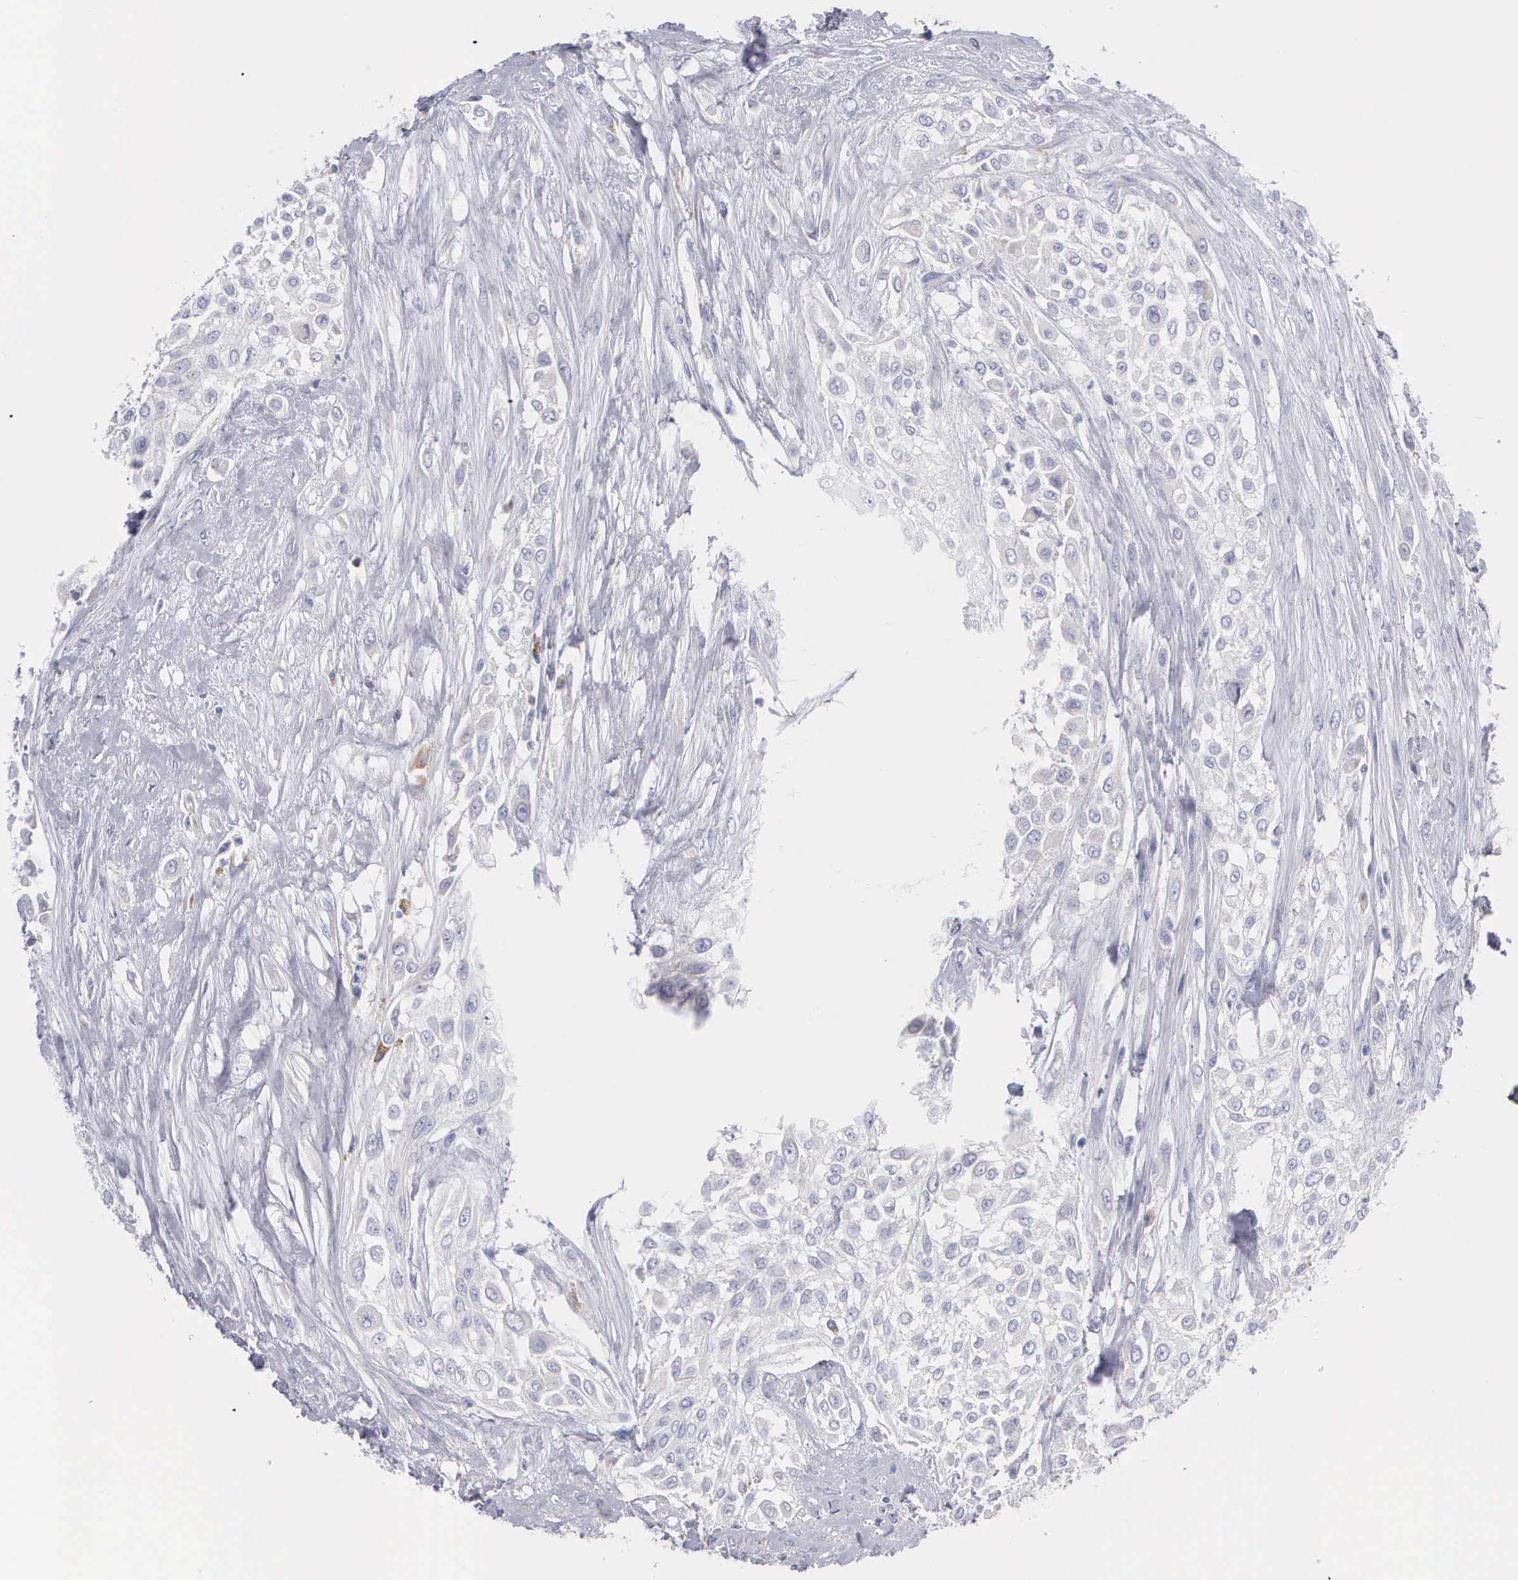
{"staining": {"intensity": "negative", "quantity": "none", "location": "none"}, "tissue": "urothelial cancer", "cell_type": "Tumor cells", "image_type": "cancer", "snomed": [{"axis": "morphology", "description": "Urothelial carcinoma, High grade"}, {"axis": "topography", "description": "Urinary bladder"}], "caption": "IHC micrograph of human high-grade urothelial carcinoma stained for a protein (brown), which displays no staining in tumor cells.", "gene": "TYRP1", "patient": {"sex": "male", "age": 57}}